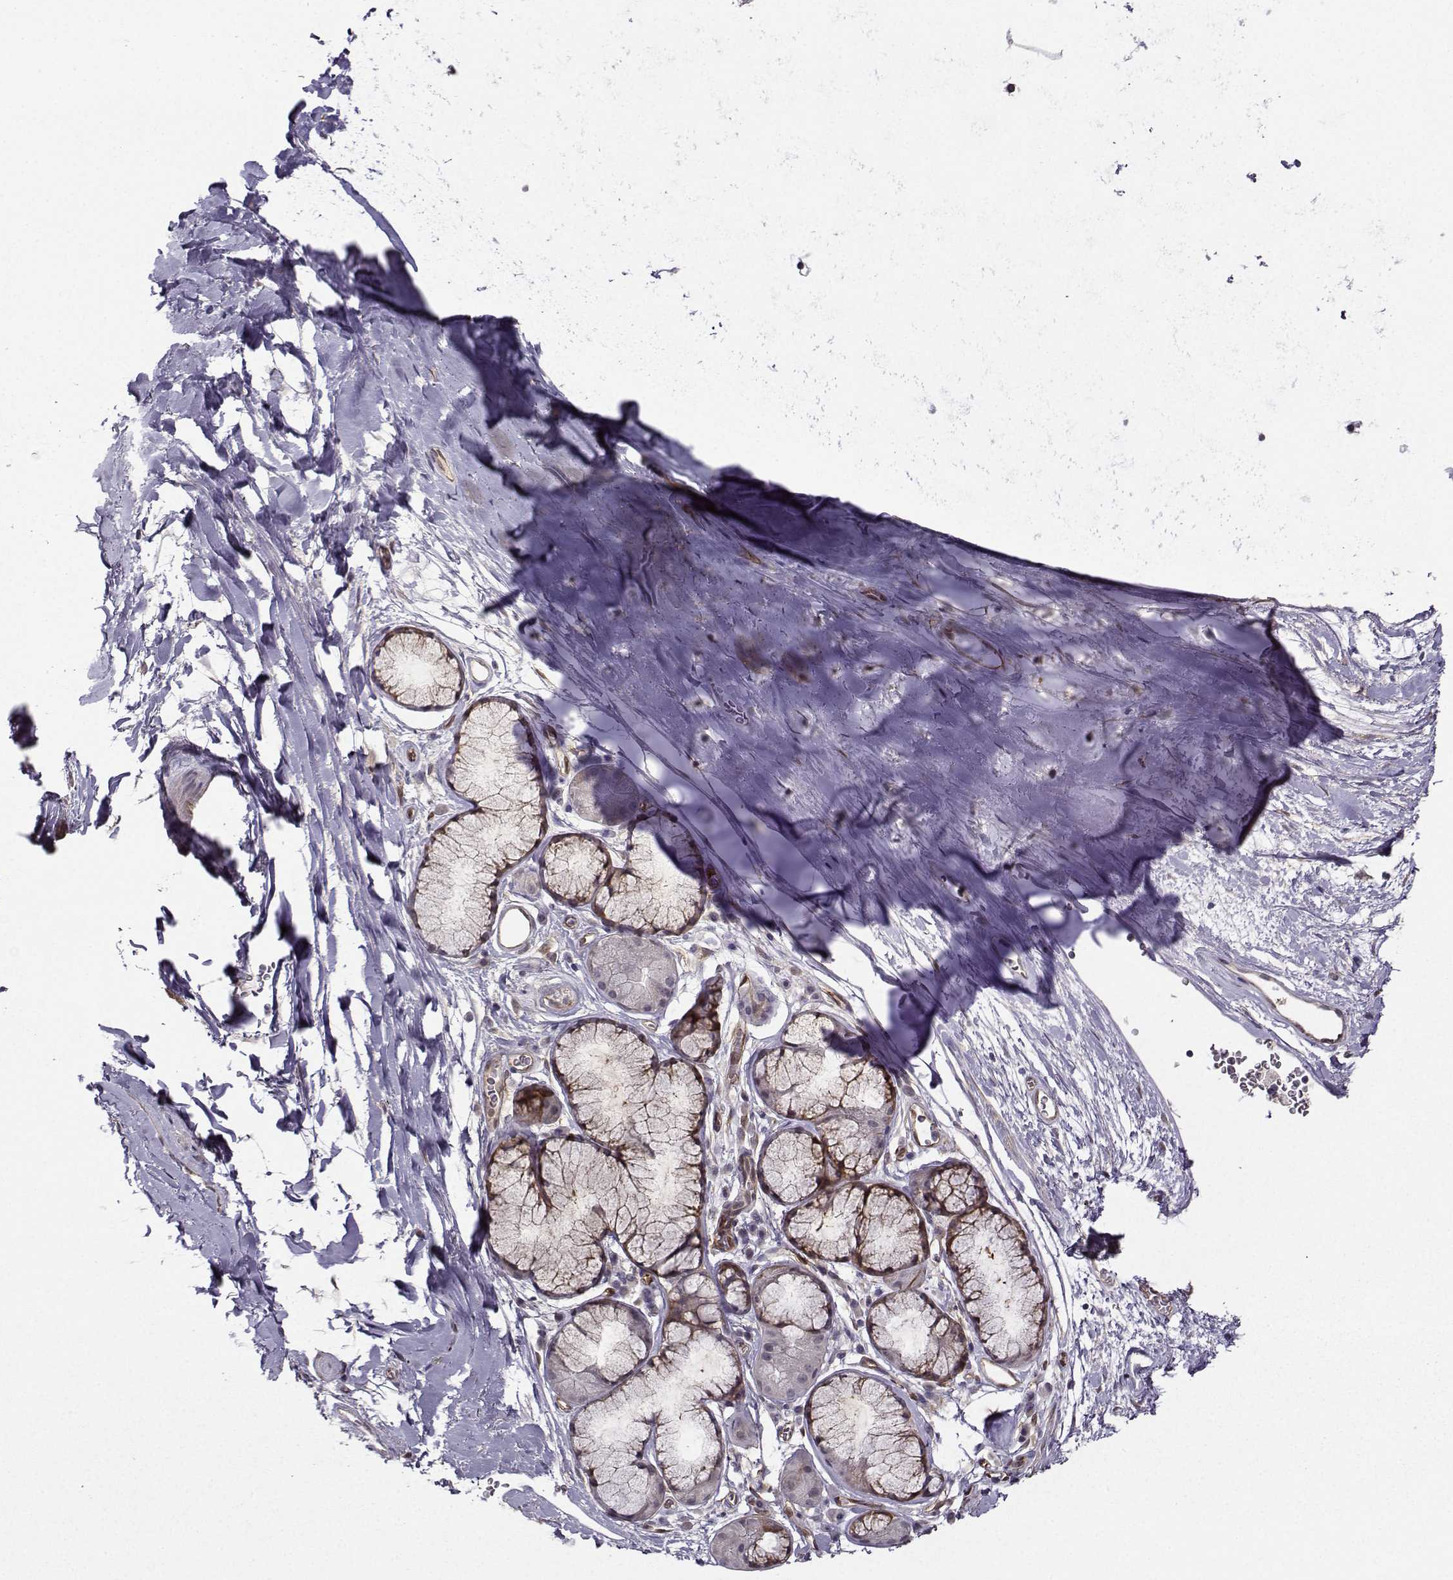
{"staining": {"intensity": "strong", "quantity": "<25%", "location": "cytoplasmic/membranous"}, "tissue": "bronchus", "cell_type": "Respiratory epithelial cells", "image_type": "normal", "snomed": [{"axis": "morphology", "description": "Normal tissue, NOS"}, {"axis": "topography", "description": "Bronchus"}, {"axis": "topography", "description": "Lung"}], "caption": "Respiratory epithelial cells exhibit medium levels of strong cytoplasmic/membranous positivity in about <25% of cells in benign human bronchus. The protein is stained brown, and the nuclei are stained in blue (DAB IHC with brightfield microscopy, high magnification).", "gene": "NQO1", "patient": {"sex": "female", "age": 57}}